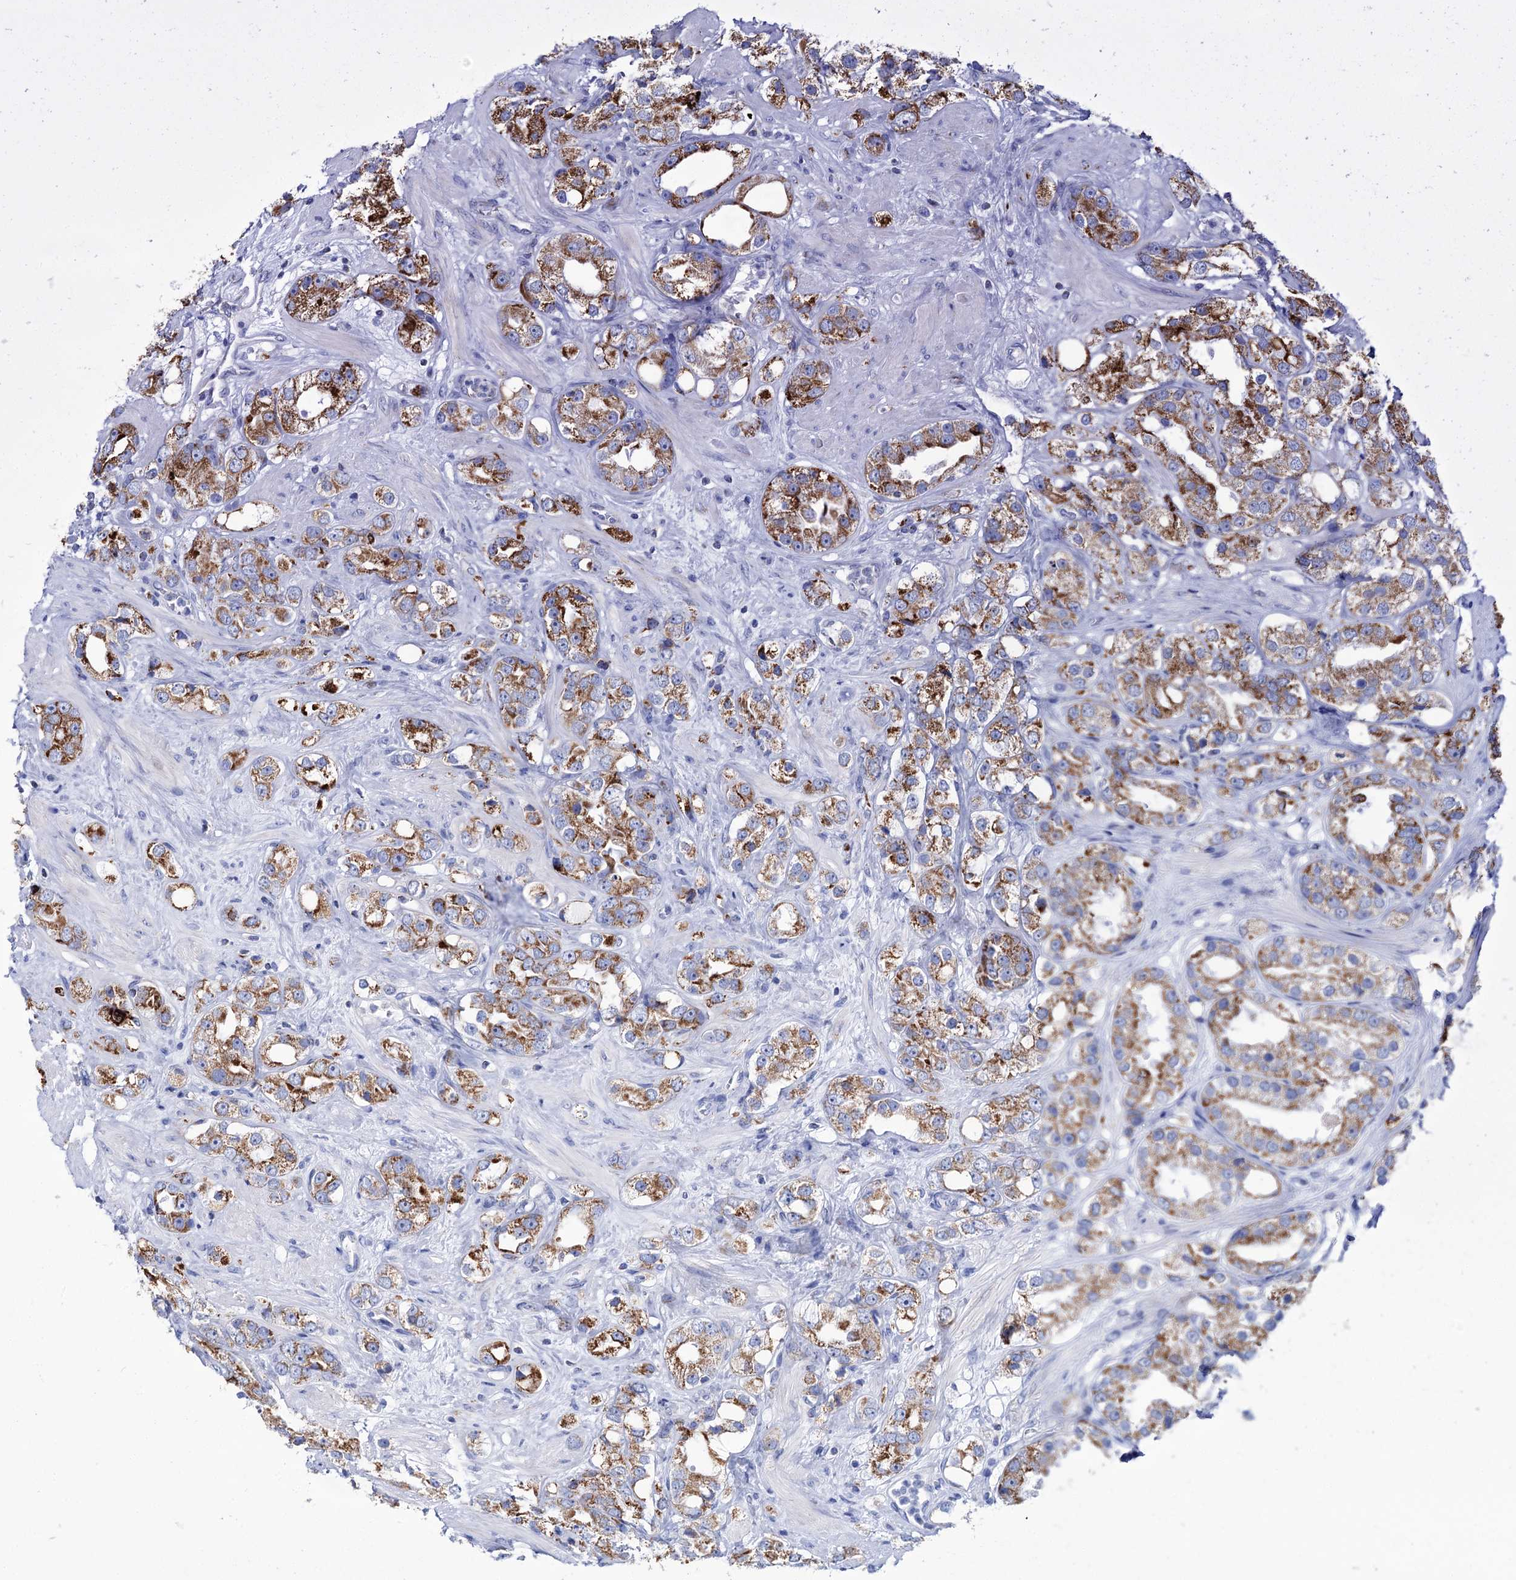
{"staining": {"intensity": "strong", "quantity": ">75%", "location": "cytoplasmic/membranous"}, "tissue": "prostate cancer", "cell_type": "Tumor cells", "image_type": "cancer", "snomed": [{"axis": "morphology", "description": "Adenocarcinoma, NOS"}, {"axis": "topography", "description": "Prostate"}], "caption": "High-power microscopy captured an immunohistochemistry (IHC) micrograph of adenocarcinoma (prostate), revealing strong cytoplasmic/membranous staining in about >75% of tumor cells. (DAB IHC with brightfield microscopy, high magnification).", "gene": "UBASH3B", "patient": {"sex": "male", "age": 79}}